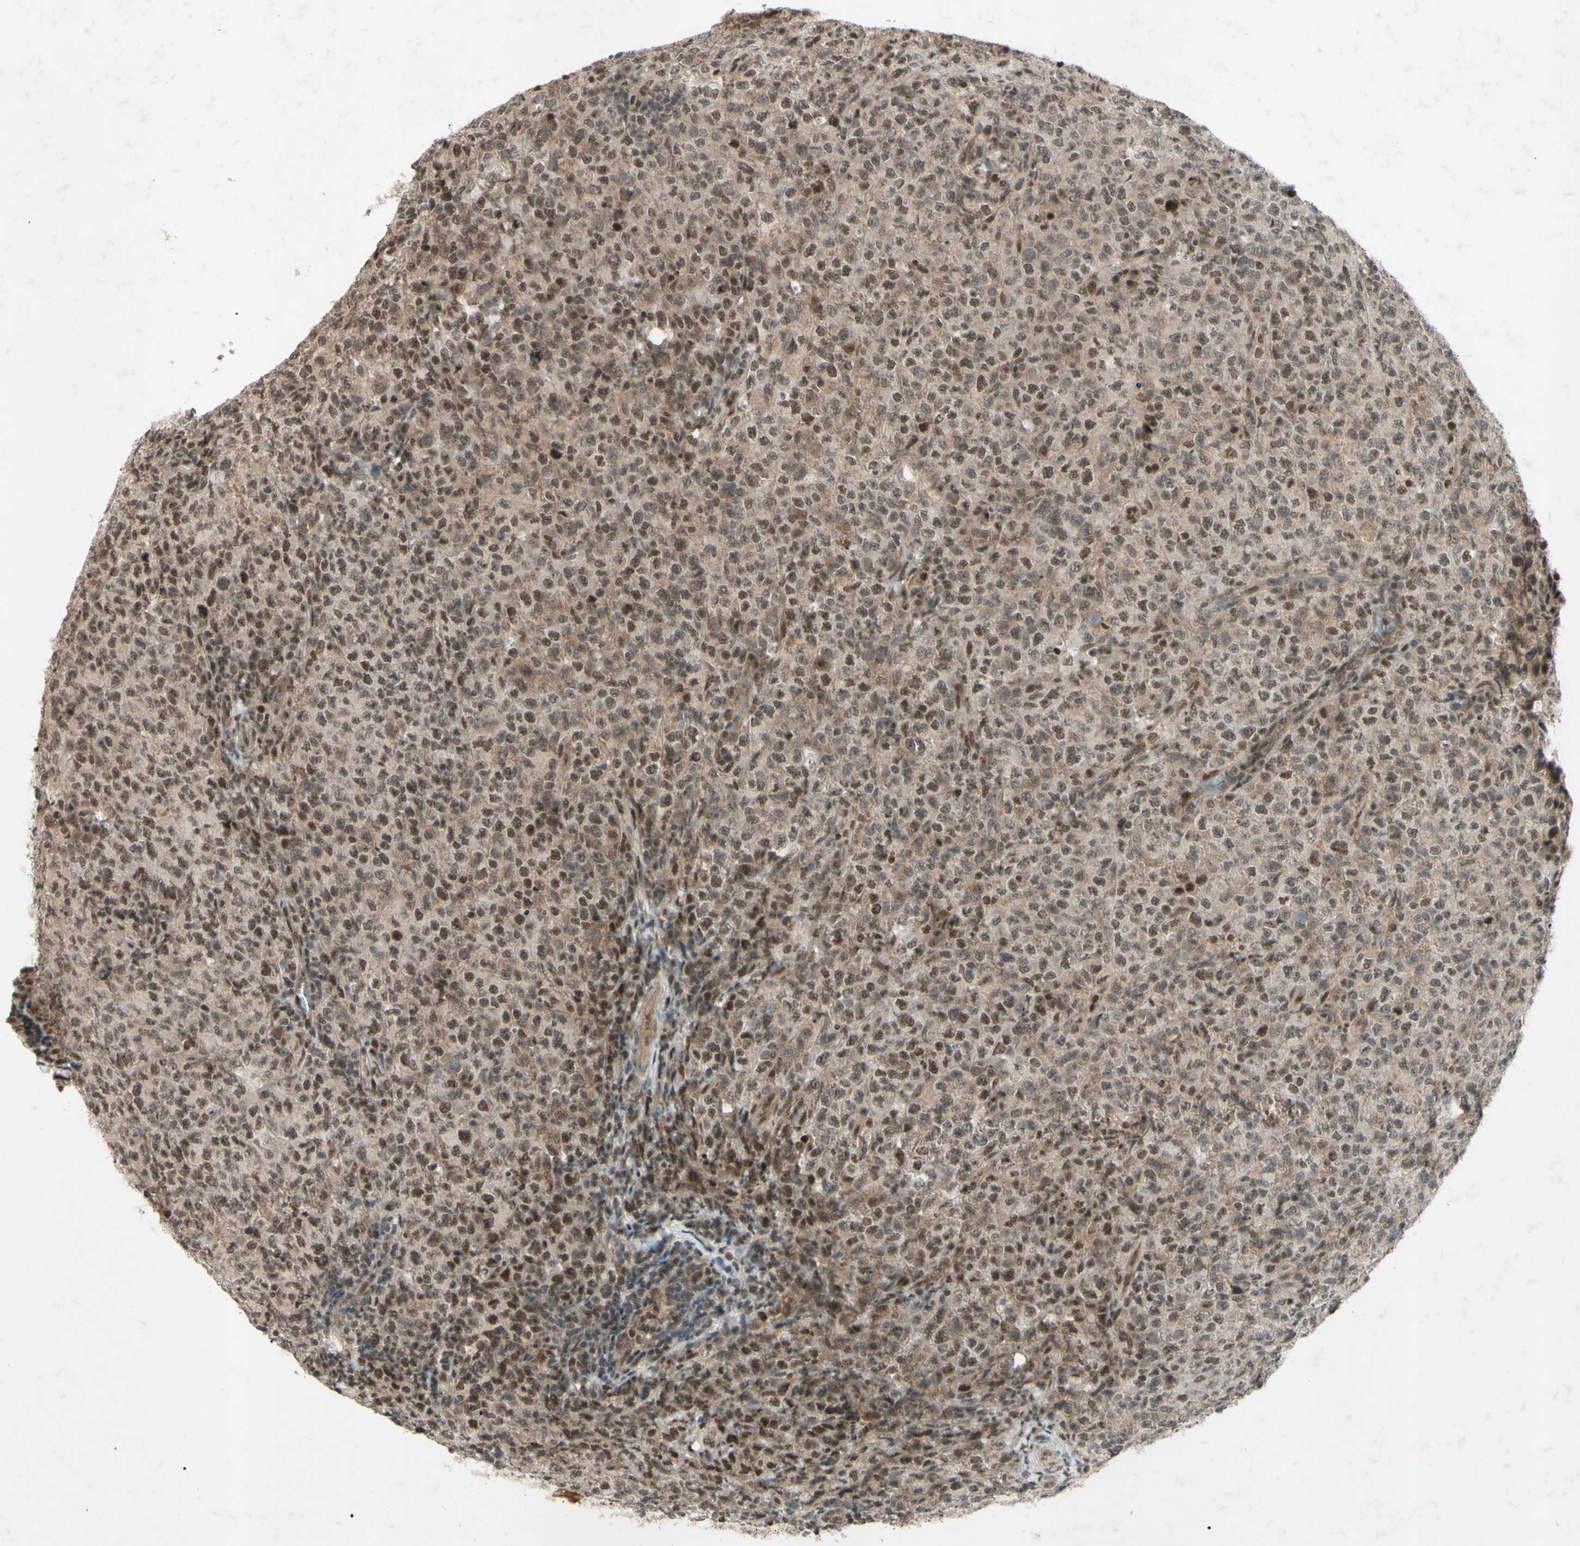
{"staining": {"intensity": "weak", "quantity": ">75%", "location": "nuclear"}, "tissue": "lymphoma", "cell_type": "Tumor cells", "image_type": "cancer", "snomed": [{"axis": "morphology", "description": "Malignant lymphoma, non-Hodgkin's type, High grade"}, {"axis": "topography", "description": "Tonsil"}], "caption": "This image demonstrates IHC staining of malignant lymphoma, non-Hodgkin's type (high-grade), with low weak nuclear positivity in approximately >75% of tumor cells.", "gene": "SNW1", "patient": {"sex": "female", "age": 36}}